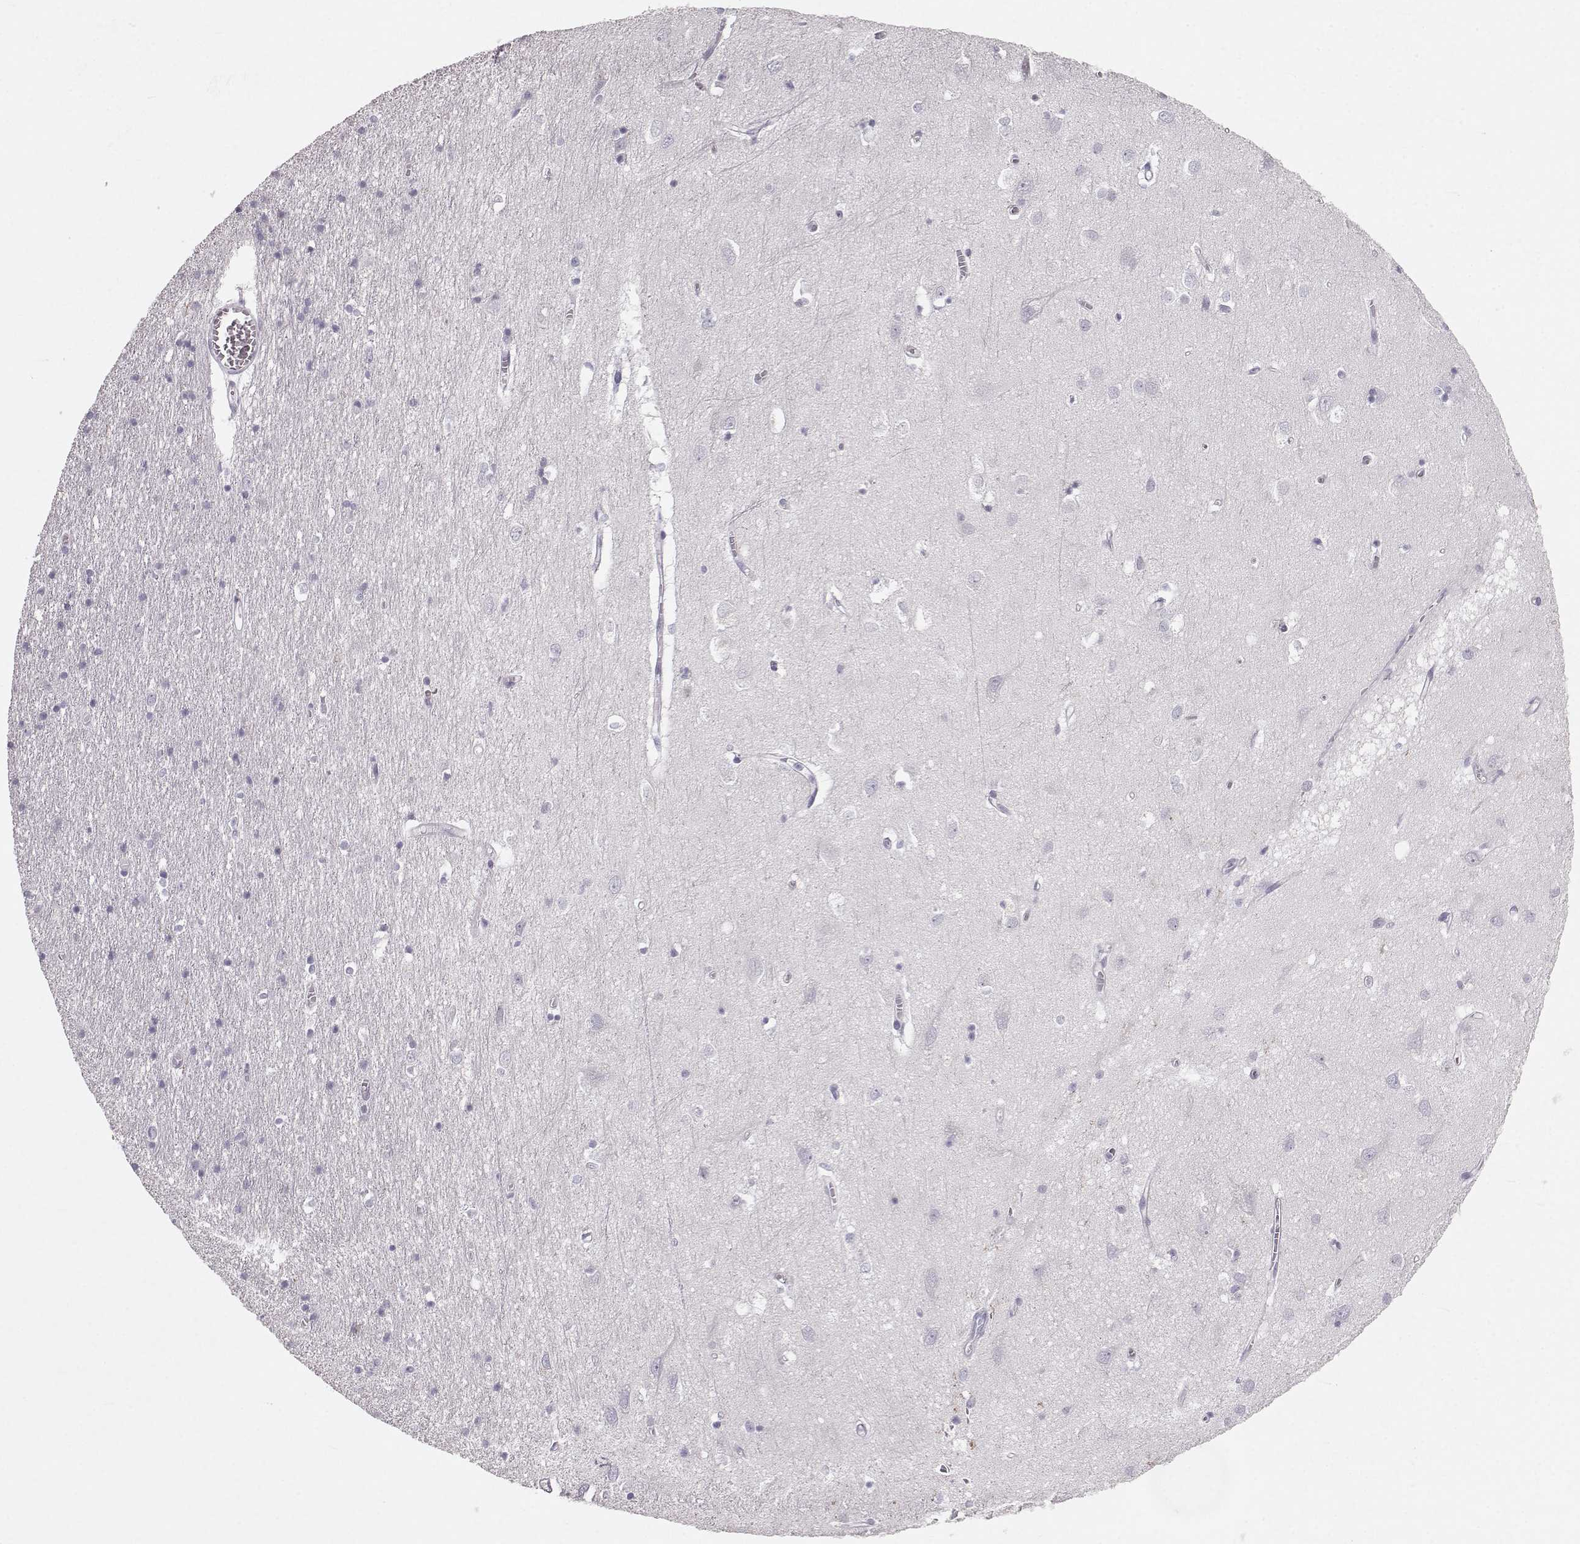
{"staining": {"intensity": "negative", "quantity": "none", "location": "none"}, "tissue": "cerebral cortex", "cell_type": "Endothelial cells", "image_type": "normal", "snomed": [{"axis": "morphology", "description": "Normal tissue, NOS"}, {"axis": "topography", "description": "Cerebral cortex"}], "caption": "IHC image of normal cerebral cortex: cerebral cortex stained with DAB exhibits no significant protein positivity in endothelial cells. (Brightfield microscopy of DAB (3,3'-diaminobenzidine) immunohistochemistry at high magnification).", "gene": "OIP5", "patient": {"sex": "male", "age": 70}}